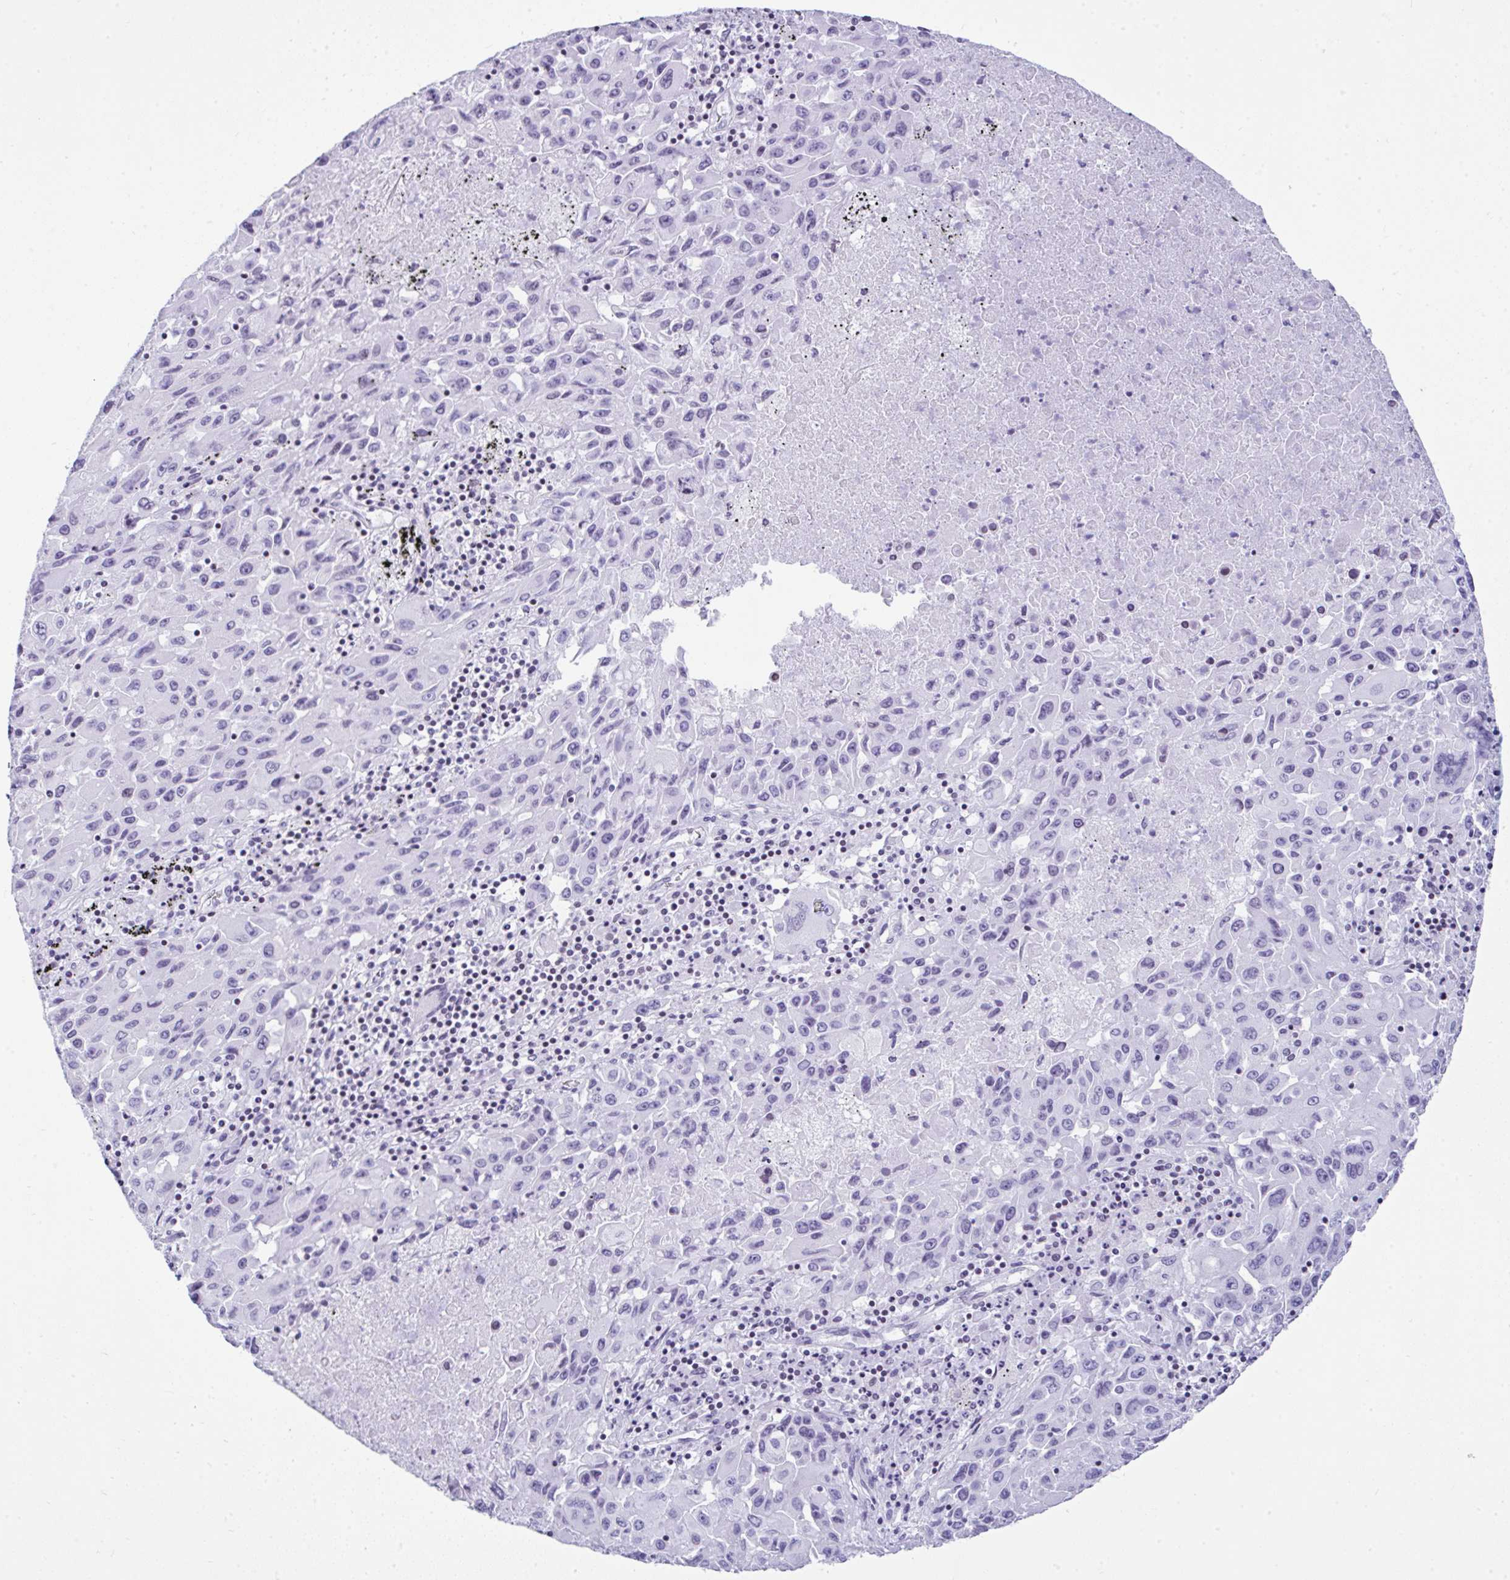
{"staining": {"intensity": "negative", "quantity": "none", "location": "none"}, "tissue": "lung cancer", "cell_type": "Tumor cells", "image_type": "cancer", "snomed": [{"axis": "morphology", "description": "Squamous cell carcinoma, NOS"}, {"axis": "topography", "description": "Lung"}], "caption": "This is a histopathology image of IHC staining of lung cancer (squamous cell carcinoma), which shows no expression in tumor cells. (Immunohistochemistry (ihc), brightfield microscopy, high magnification).", "gene": "KRT27", "patient": {"sex": "male", "age": 63}}